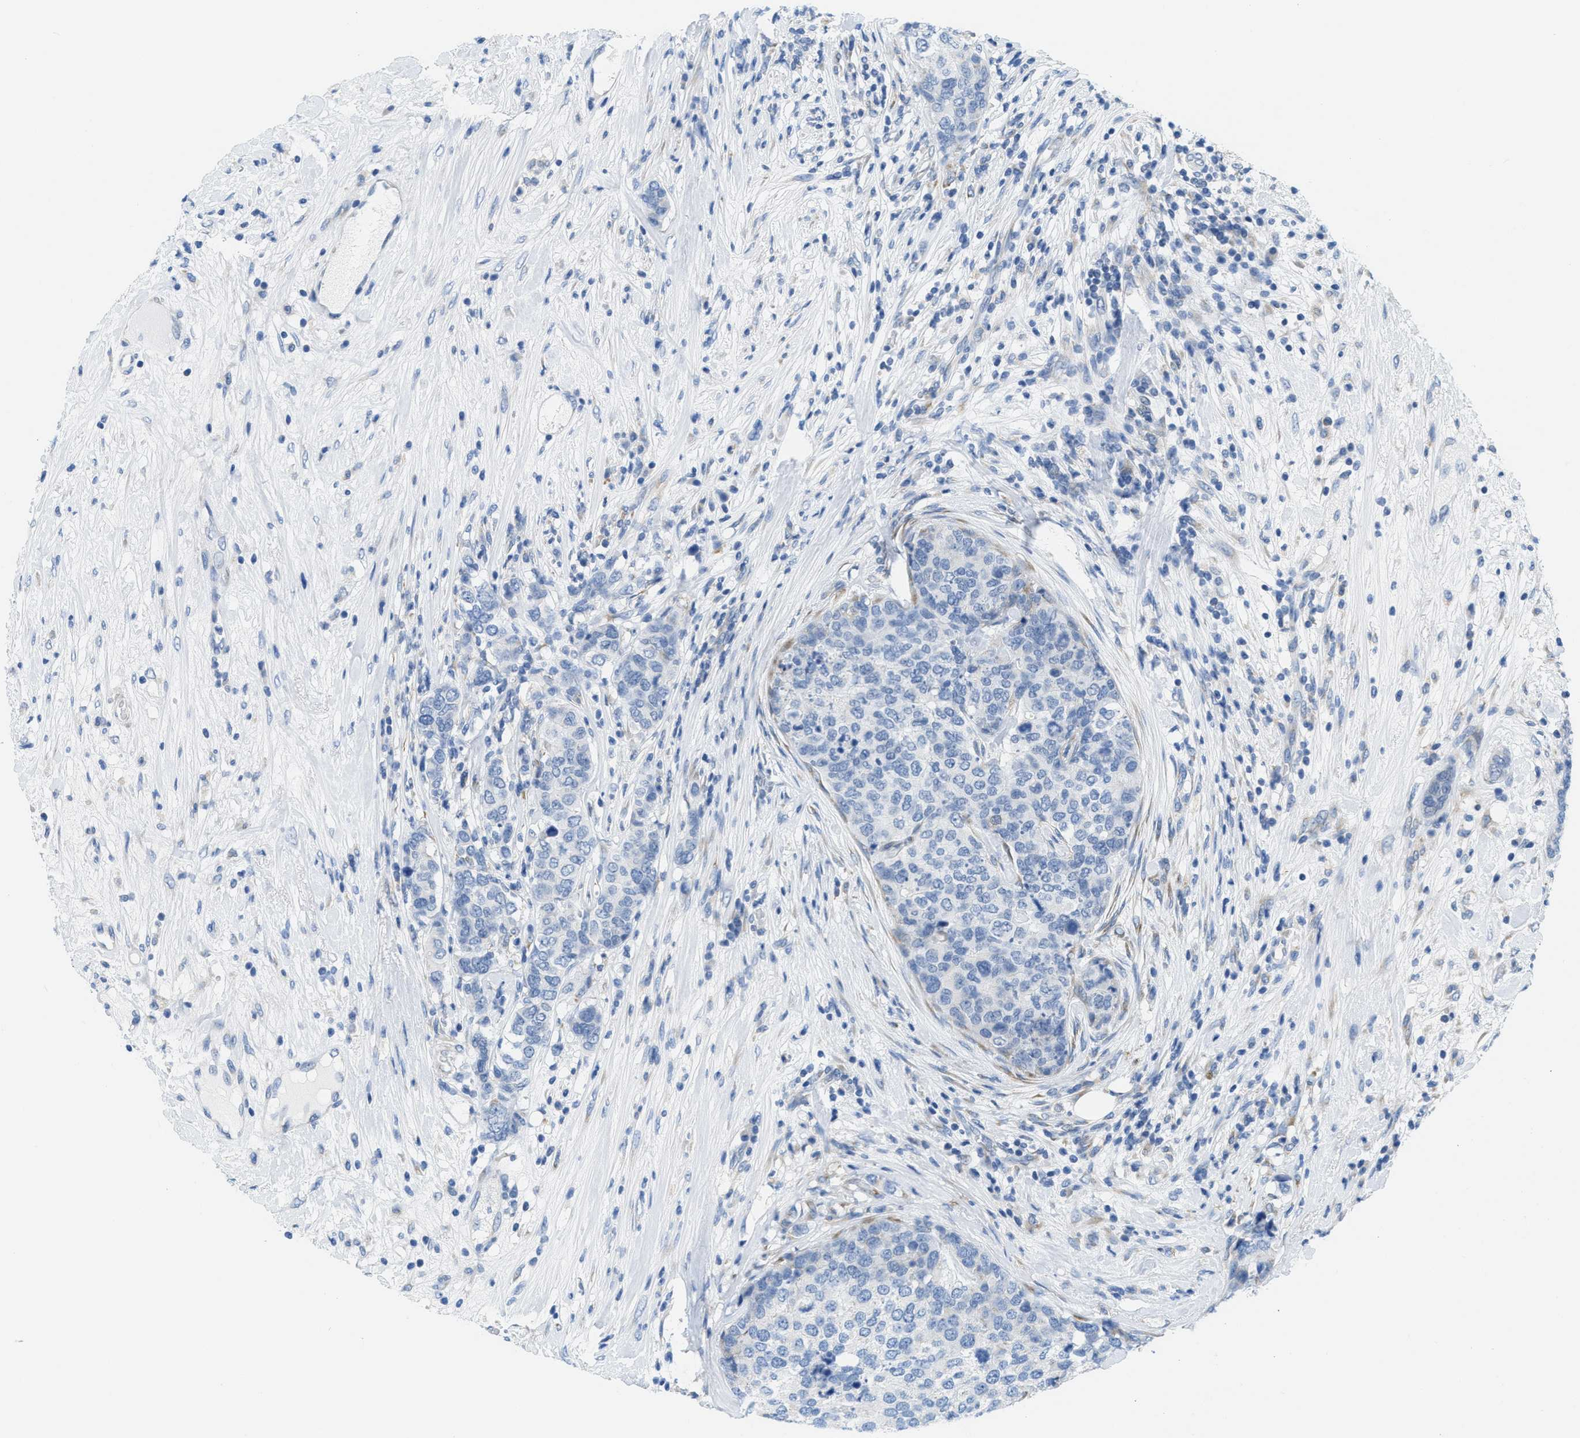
{"staining": {"intensity": "negative", "quantity": "none", "location": "none"}, "tissue": "breast cancer", "cell_type": "Tumor cells", "image_type": "cancer", "snomed": [{"axis": "morphology", "description": "Lobular carcinoma"}, {"axis": "topography", "description": "Breast"}], "caption": "Protein analysis of breast lobular carcinoma exhibits no significant expression in tumor cells.", "gene": "PTDSS1", "patient": {"sex": "female", "age": 59}}